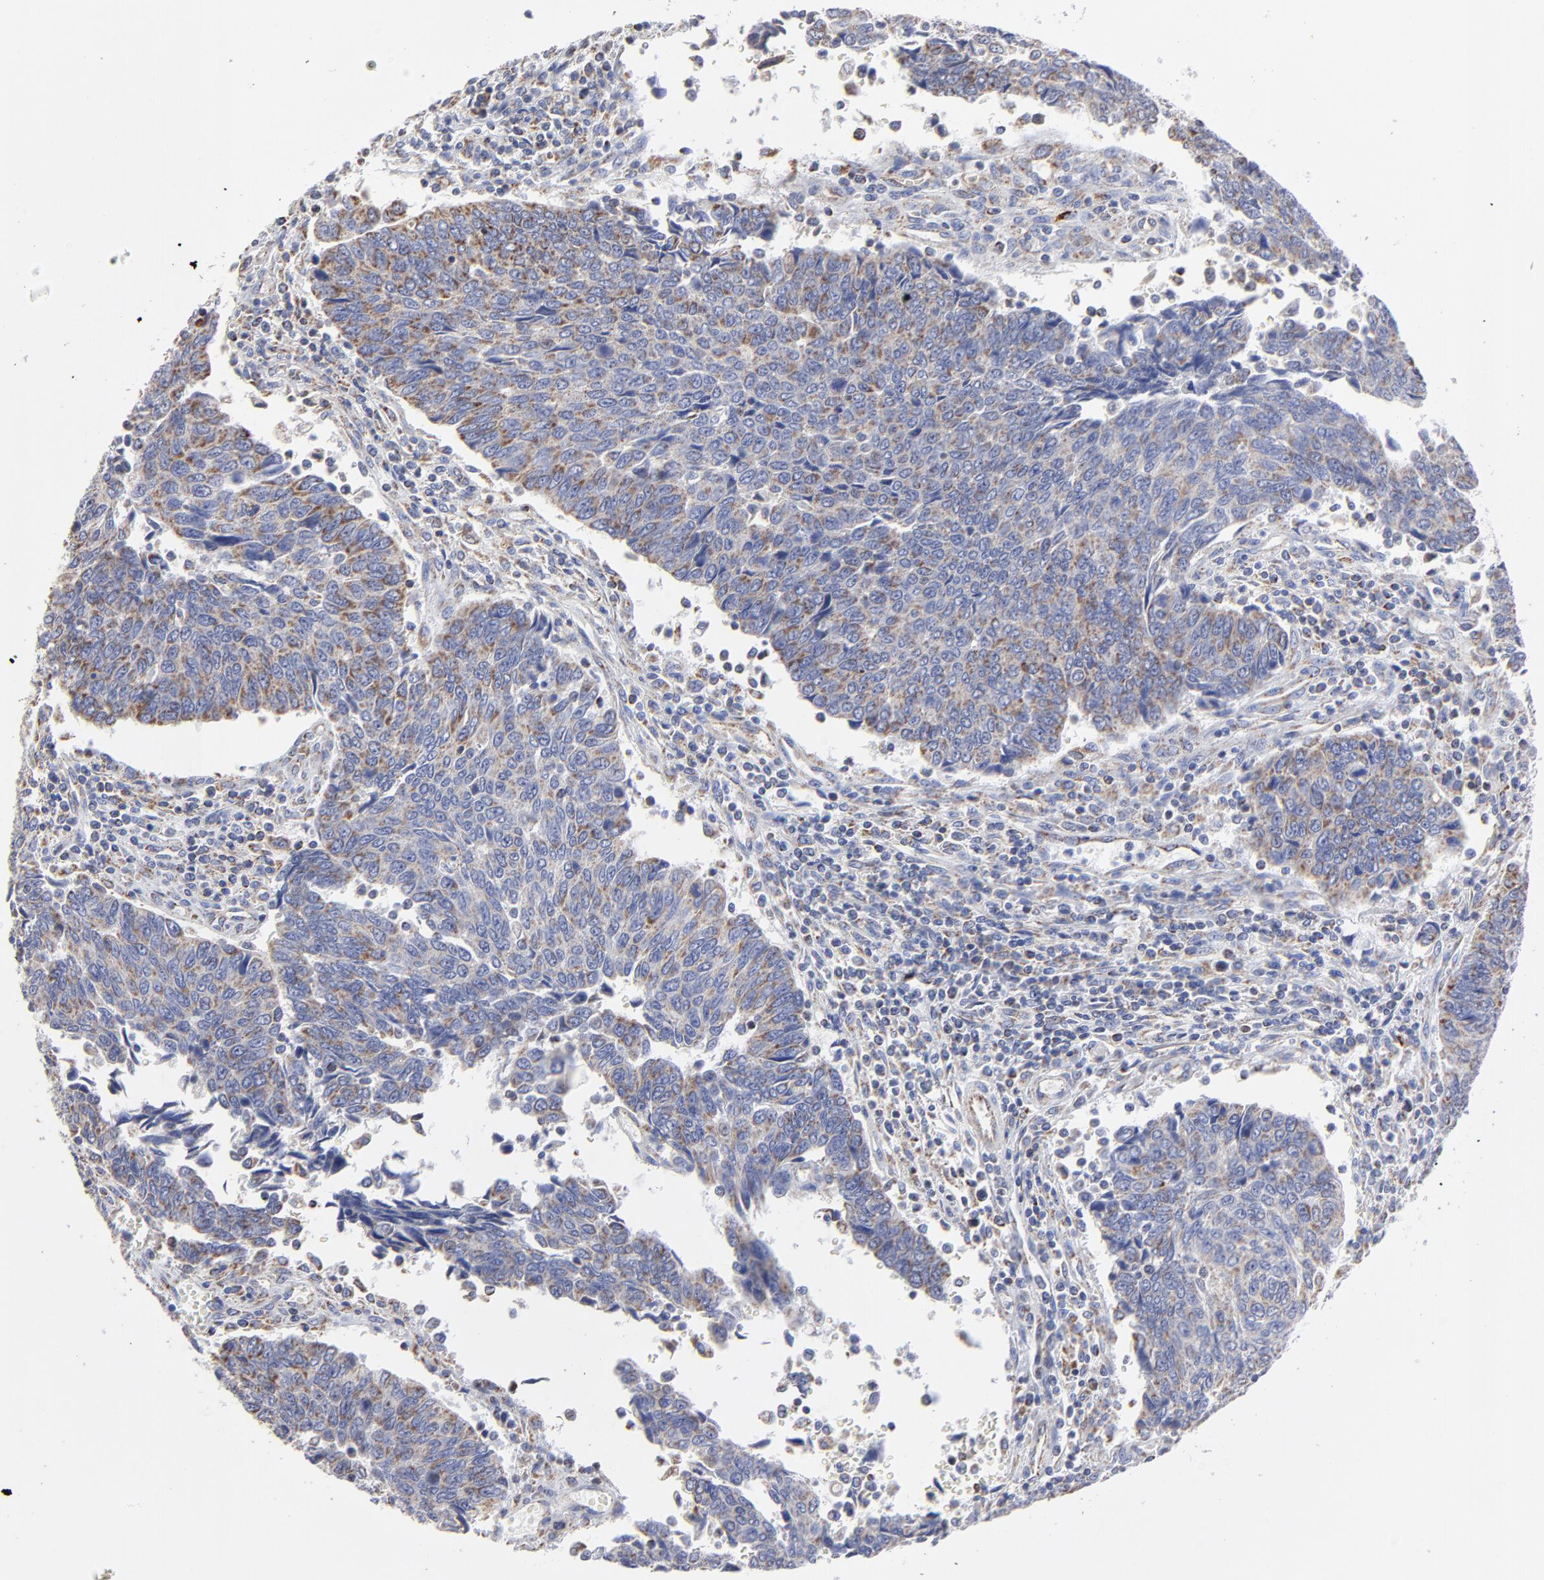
{"staining": {"intensity": "moderate", "quantity": "25%-75%", "location": "cytoplasmic/membranous"}, "tissue": "urothelial cancer", "cell_type": "Tumor cells", "image_type": "cancer", "snomed": [{"axis": "morphology", "description": "Urothelial carcinoma, High grade"}, {"axis": "topography", "description": "Urinary bladder"}], "caption": "Immunohistochemistry (IHC) image of neoplastic tissue: urothelial carcinoma (high-grade) stained using IHC shows medium levels of moderate protein expression localized specifically in the cytoplasmic/membranous of tumor cells, appearing as a cytoplasmic/membranous brown color.", "gene": "PINK1", "patient": {"sex": "male", "age": 86}}